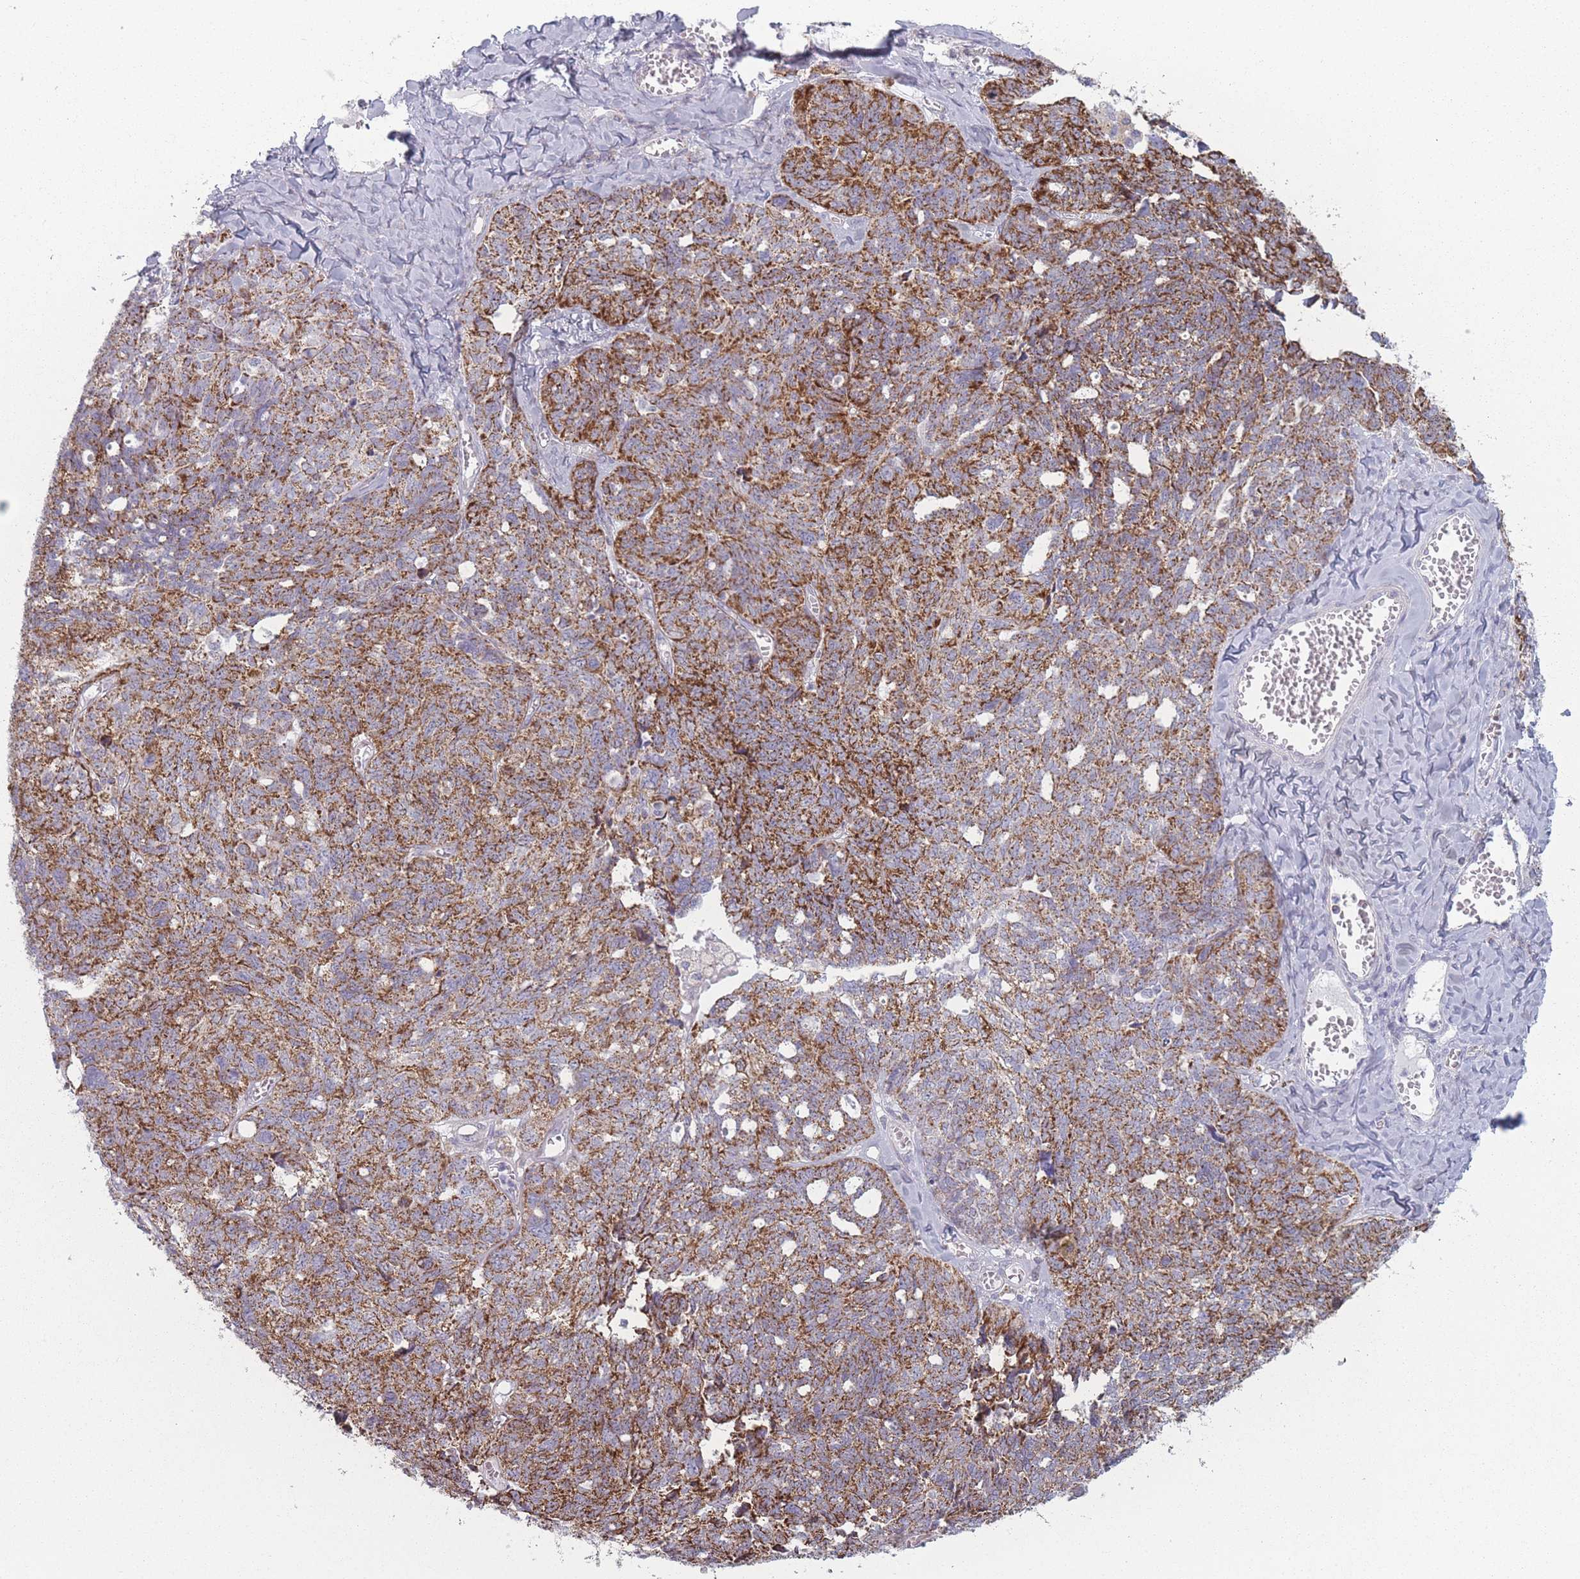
{"staining": {"intensity": "strong", "quantity": ">75%", "location": "cytoplasmic/membranous"}, "tissue": "ovarian cancer", "cell_type": "Tumor cells", "image_type": "cancer", "snomed": [{"axis": "morphology", "description": "Cystadenocarcinoma, serous, NOS"}, {"axis": "topography", "description": "Ovary"}], "caption": "Brown immunohistochemical staining in human serous cystadenocarcinoma (ovarian) shows strong cytoplasmic/membranous expression in about >75% of tumor cells. The protein is shown in brown color, while the nuclei are stained blue.", "gene": "DCHS1", "patient": {"sex": "female", "age": 79}}